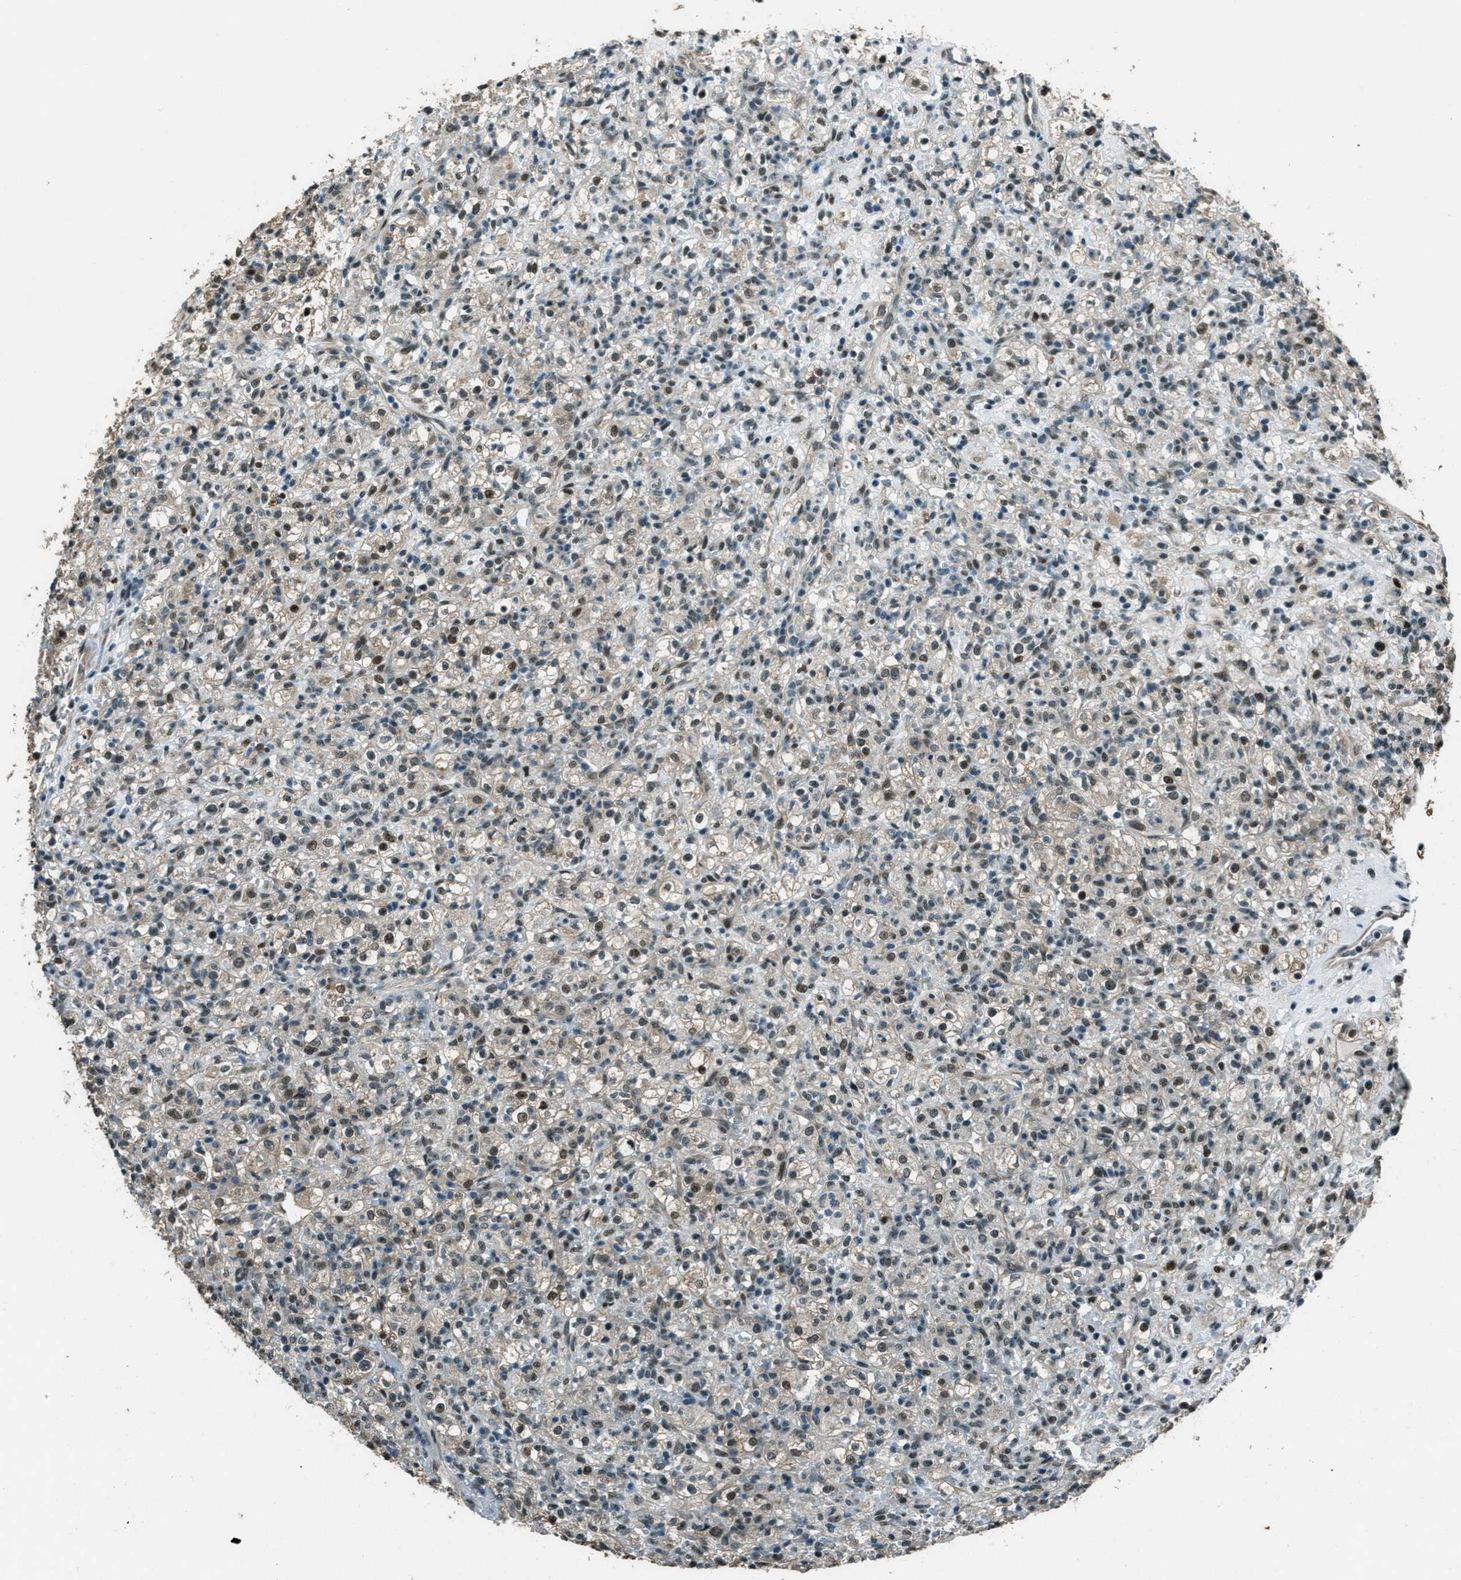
{"staining": {"intensity": "weak", "quantity": "<25%", "location": "cytoplasmic/membranous,nuclear"}, "tissue": "renal cancer", "cell_type": "Tumor cells", "image_type": "cancer", "snomed": [{"axis": "morphology", "description": "Normal tissue, NOS"}, {"axis": "morphology", "description": "Adenocarcinoma, NOS"}, {"axis": "topography", "description": "Kidney"}], "caption": "Tumor cells show no significant expression in renal adenocarcinoma.", "gene": "TARDBP", "patient": {"sex": "female", "age": 72}}